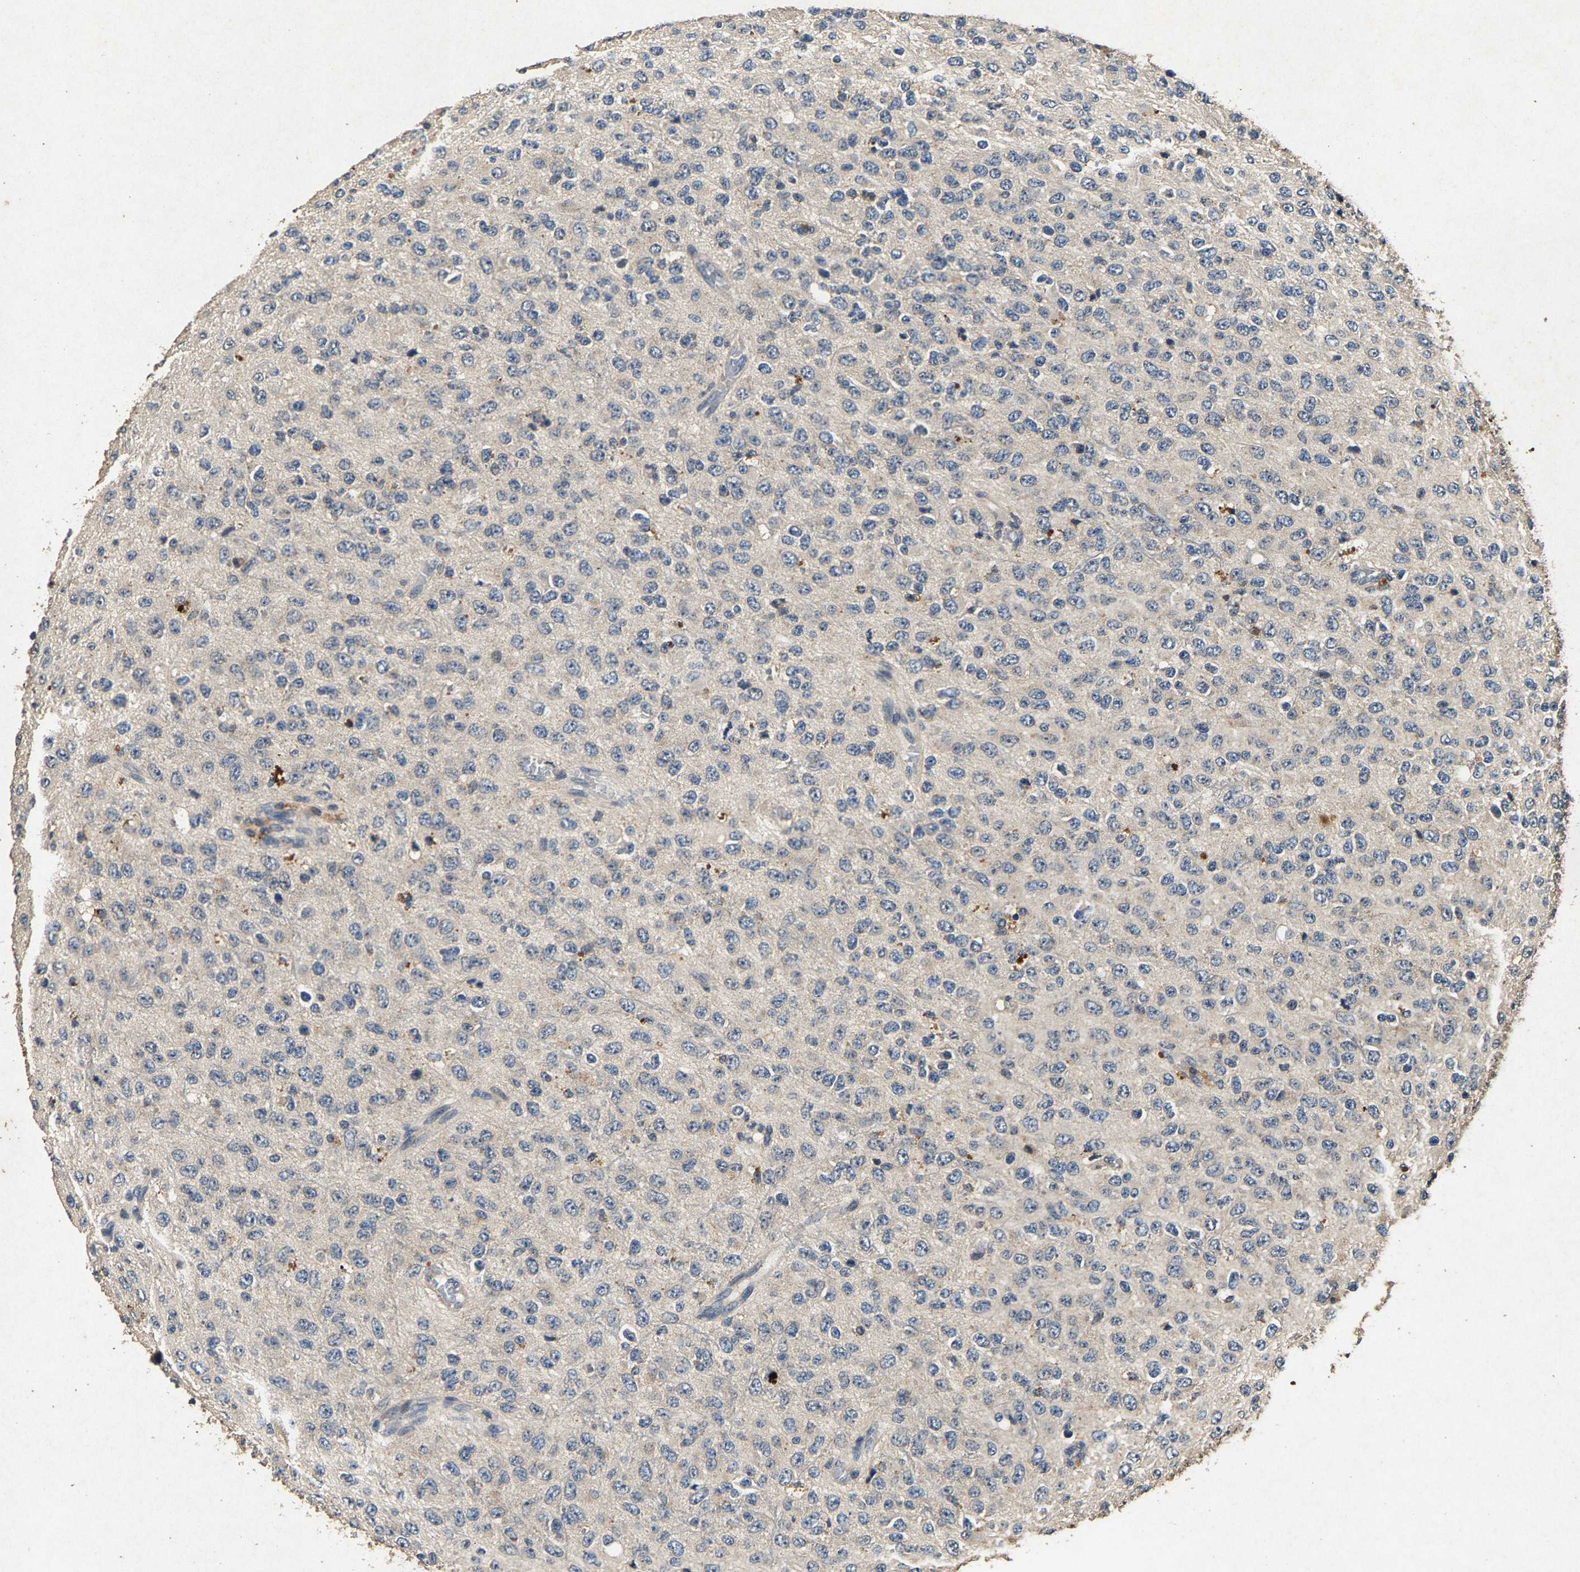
{"staining": {"intensity": "negative", "quantity": "none", "location": "none"}, "tissue": "glioma", "cell_type": "Tumor cells", "image_type": "cancer", "snomed": [{"axis": "morphology", "description": "Glioma, malignant, High grade"}, {"axis": "topography", "description": "pancreas cauda"}], "caption": "The histopathology image demonstrates no staining of tumor cells in malignant glioma (high-grade).", "gene": "PPP1CC", "patient": {"sex": "male", "age": 60}}